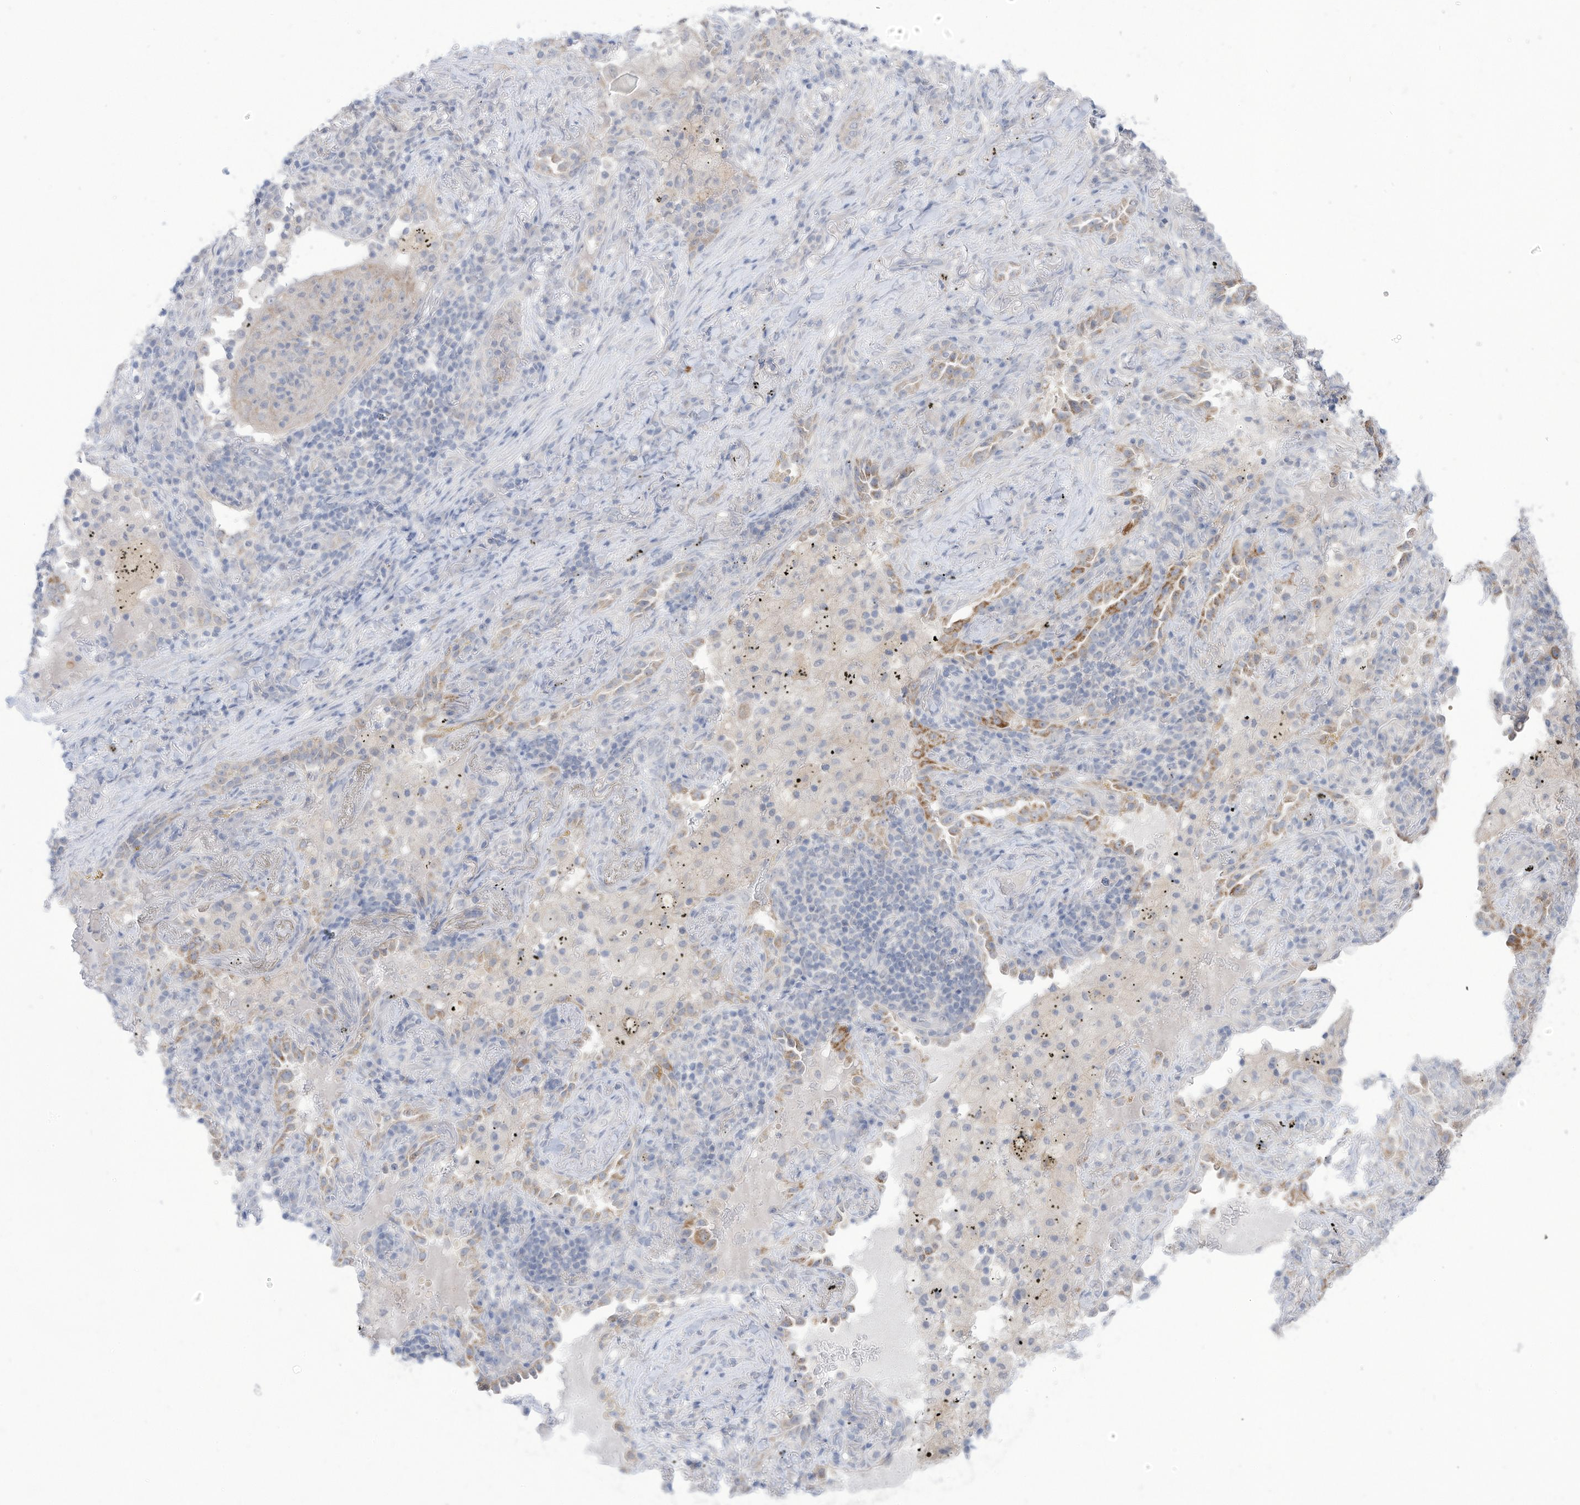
{"staining": {"intensity": "weak", "quantity": "<25%", "location": "cytoplasmic/membranous"}, "tissue": "lung cancer", "cell_type": "Tumor cells", "image_type": "cancer", "snomed": [{"axis": "morphology", "description": "Squamous cell carcinoma, NOS"}, {"axis": "topography", "description": "Lung"}], "caption": "DAB immunohistochemical staining of lung cancer (squamous cell carcinoma) demonstrates no significant staining in tumor cells.", "gene": "OGT", "patient": {"sex": "female", "age": 63}}